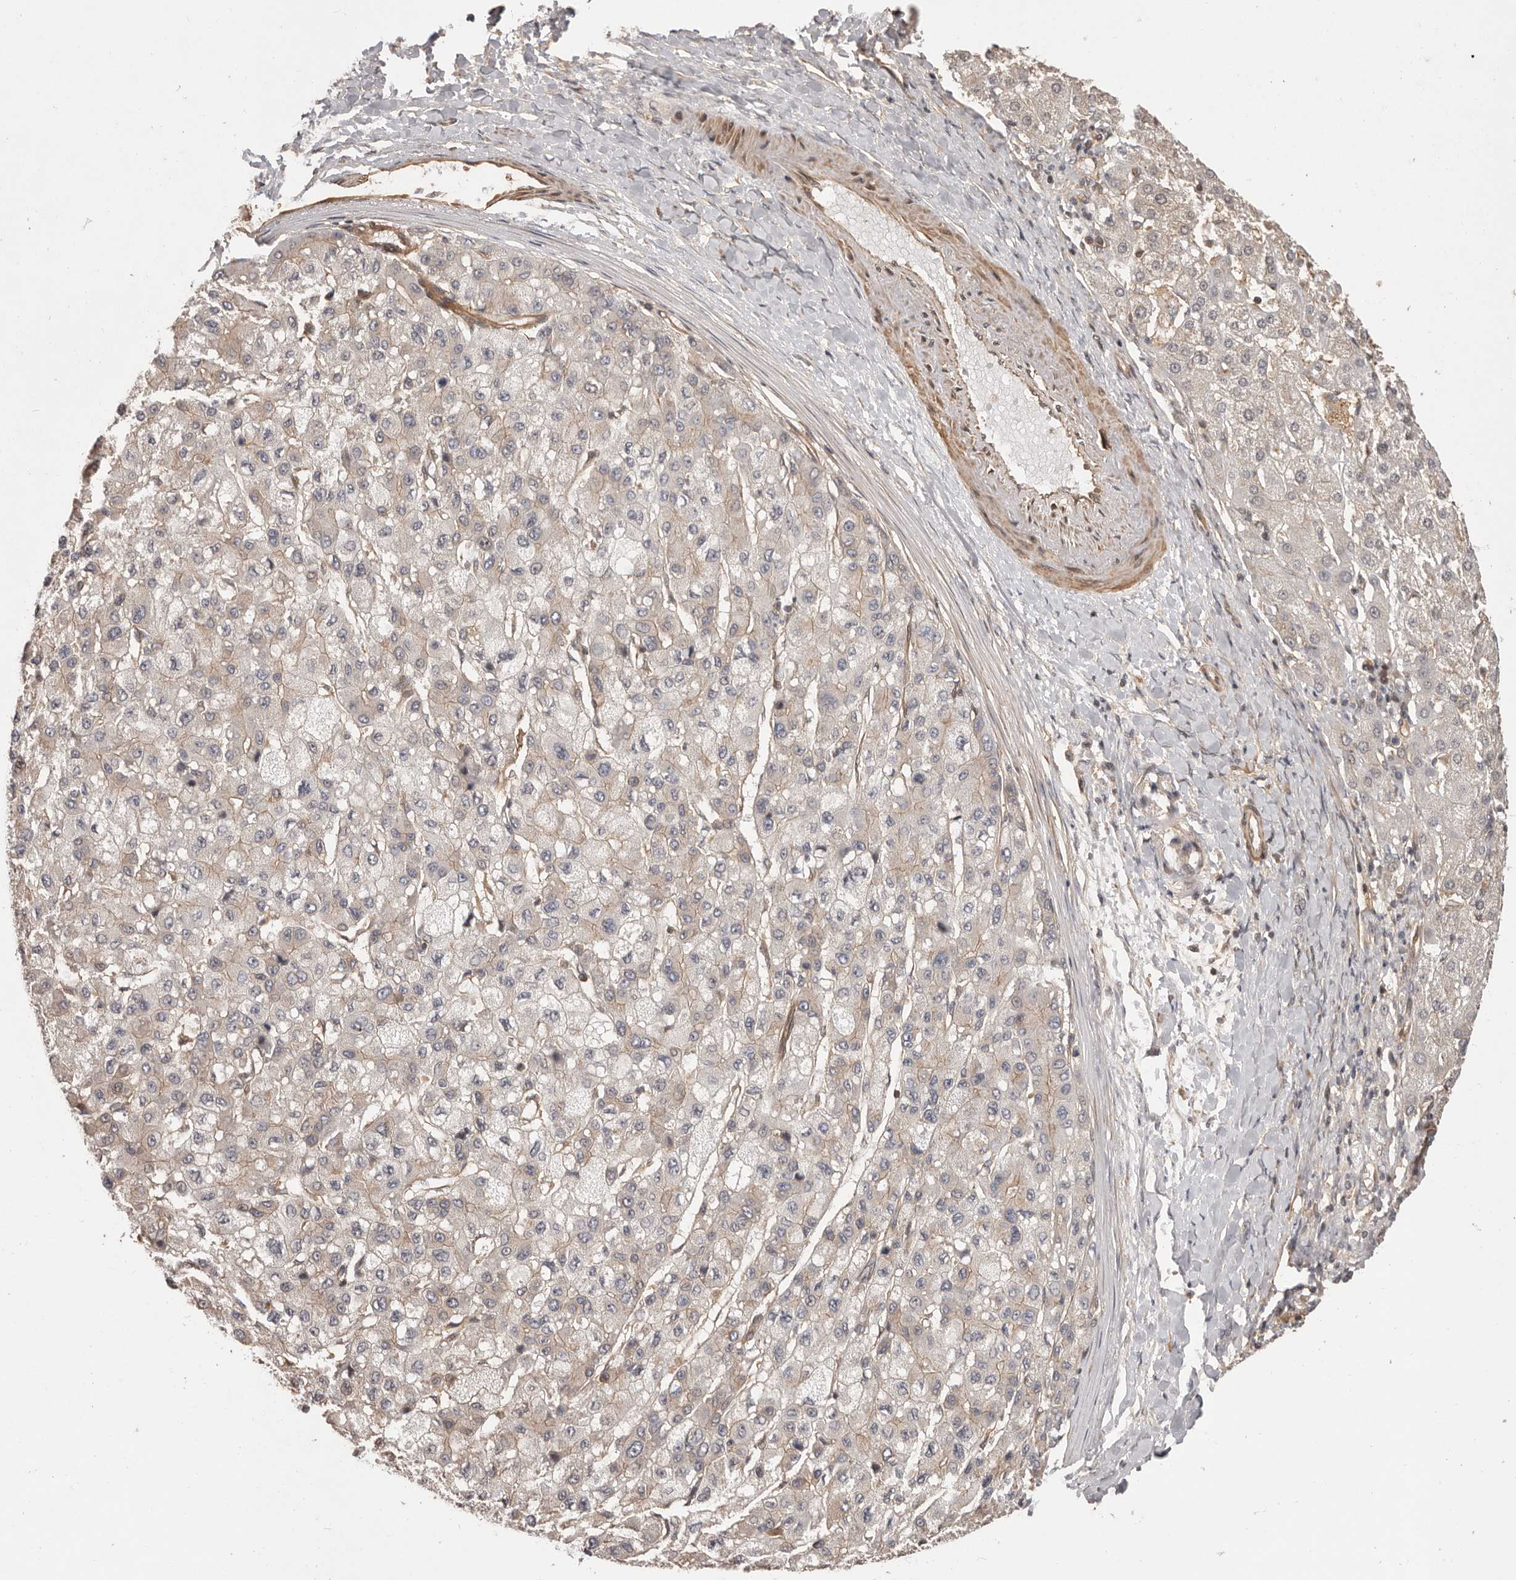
{"staining": {"intensity": "weak", "quantity": "<25%", "location": "cytoplasmic/membranous"}, "tissue": "liver cancer", "cell_type": "Tumor cells", "image_type": "cancer", "snomed": [{"axis": "morphology", "description": "Carcinoma, Hepatocellular, NOS"}, {"axis": "topography", "description": "Liver"}], "caption": "IHC of liver cancer shows no positivity in tumor cells.", "gene": "NFKBIA", "patient": {"sex": "male", "age": 80}}